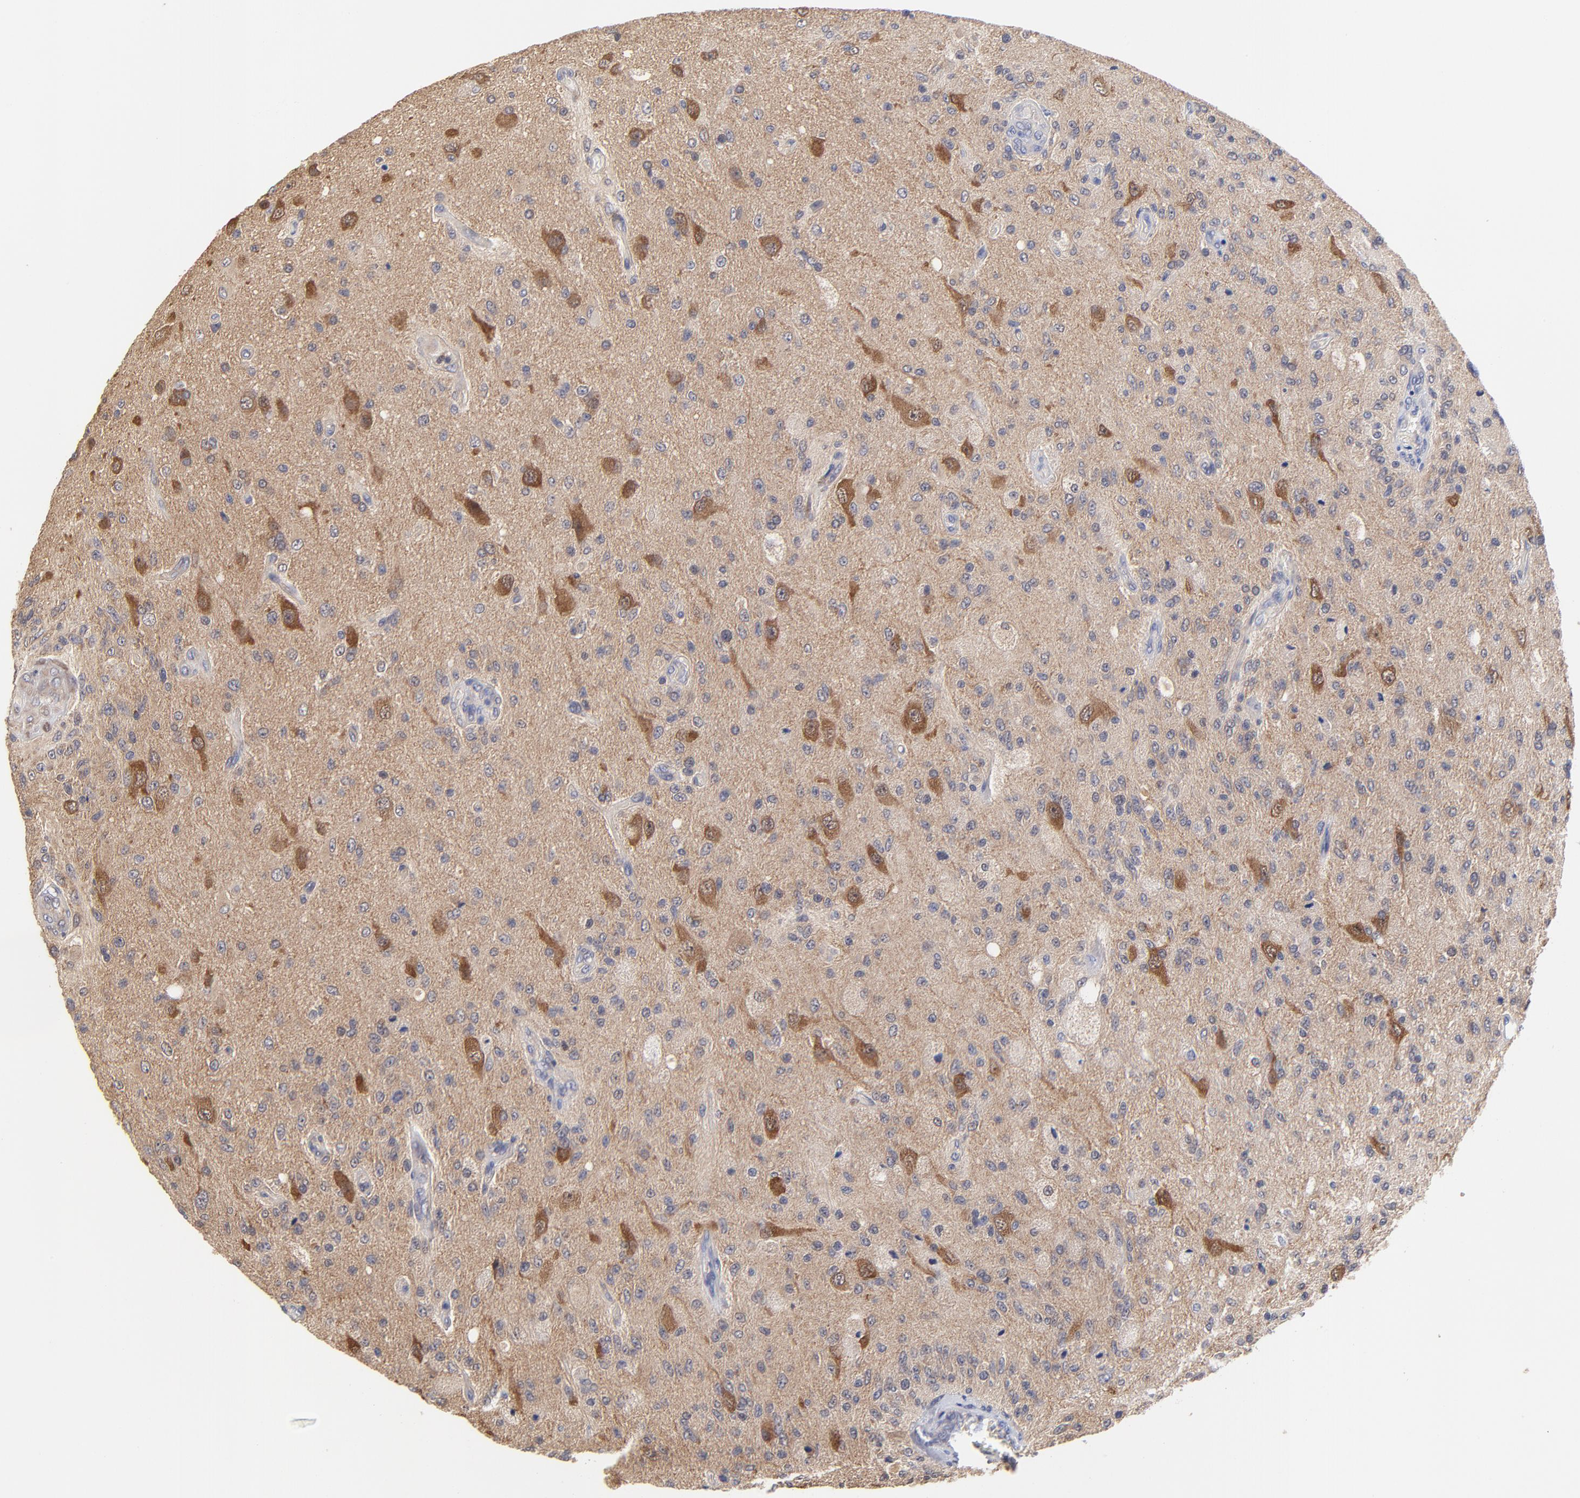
{"staining": {"intensity": "moderate", "quantity": "<25%", "location": "cytoplasmic/membranous"}, "tissue": "glioma", "cell_type": "Tumor cells", "image_type": "cancer", "snomed": [{"axis": "morphology", "description": "Normal tissue, NOS"}, {"axis": "morphology", "description": "Glioma, malignant, High grade"}, {"axis": "topography", "description": "Cerebral cortex"}], "caption": "Malignant high-grade glioma tissue exhibits moderate cytoplasmic/membranous expression in about <25% of tumor cells (DAB (3,3'-diaminobenzidine) IHC with brightfield microscopy, high magnification).", "gene": "PCMT1", "patient": {"sex": "male", "age": 77}}